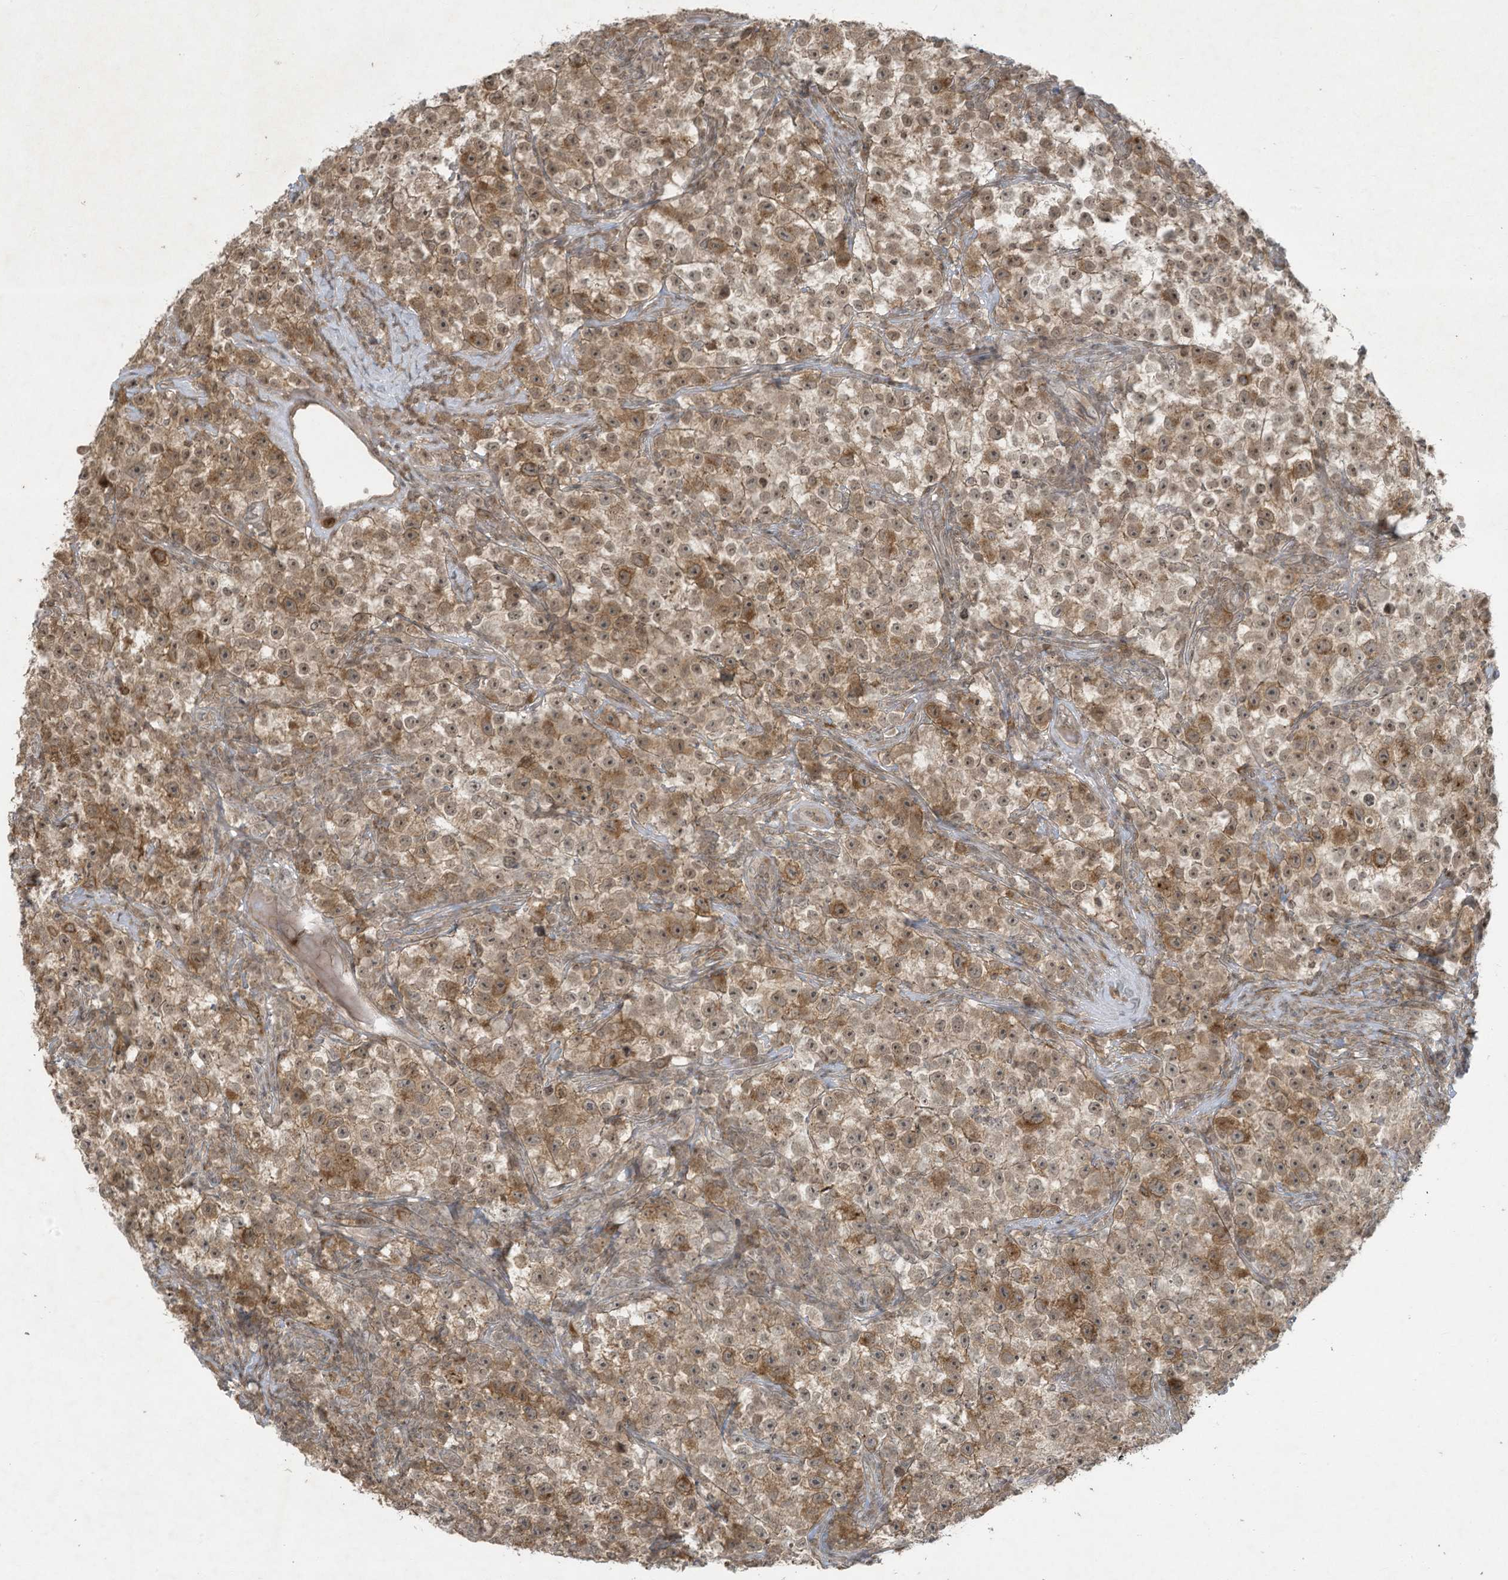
{"staining": {"intensity": "moderate", "quantity": ">75%", "location": "cytoplasmic/membranous,nuclear"}, "tissue": "testis cancer", "cell_type": "Tumor cells", "image_type": "cancer", "snomed": [{"axis": "morphology", "description": "Seminoma, NOS"}, {"axis": "topography", "description": "Testis"}], "caption": "Protein analysis of seminoma (testis) tissue shows moderate cytoplasmic/membranous and nuclear expression in approximately >75% of tumor cells. The staining was performed using DAB to visualize the protein expression in brown, while the nuclei were stained in blue with hematoxylin (Magnification: 20x).", "gene": "ZNF263", "patient": {"sex": "male", "age": 22}}